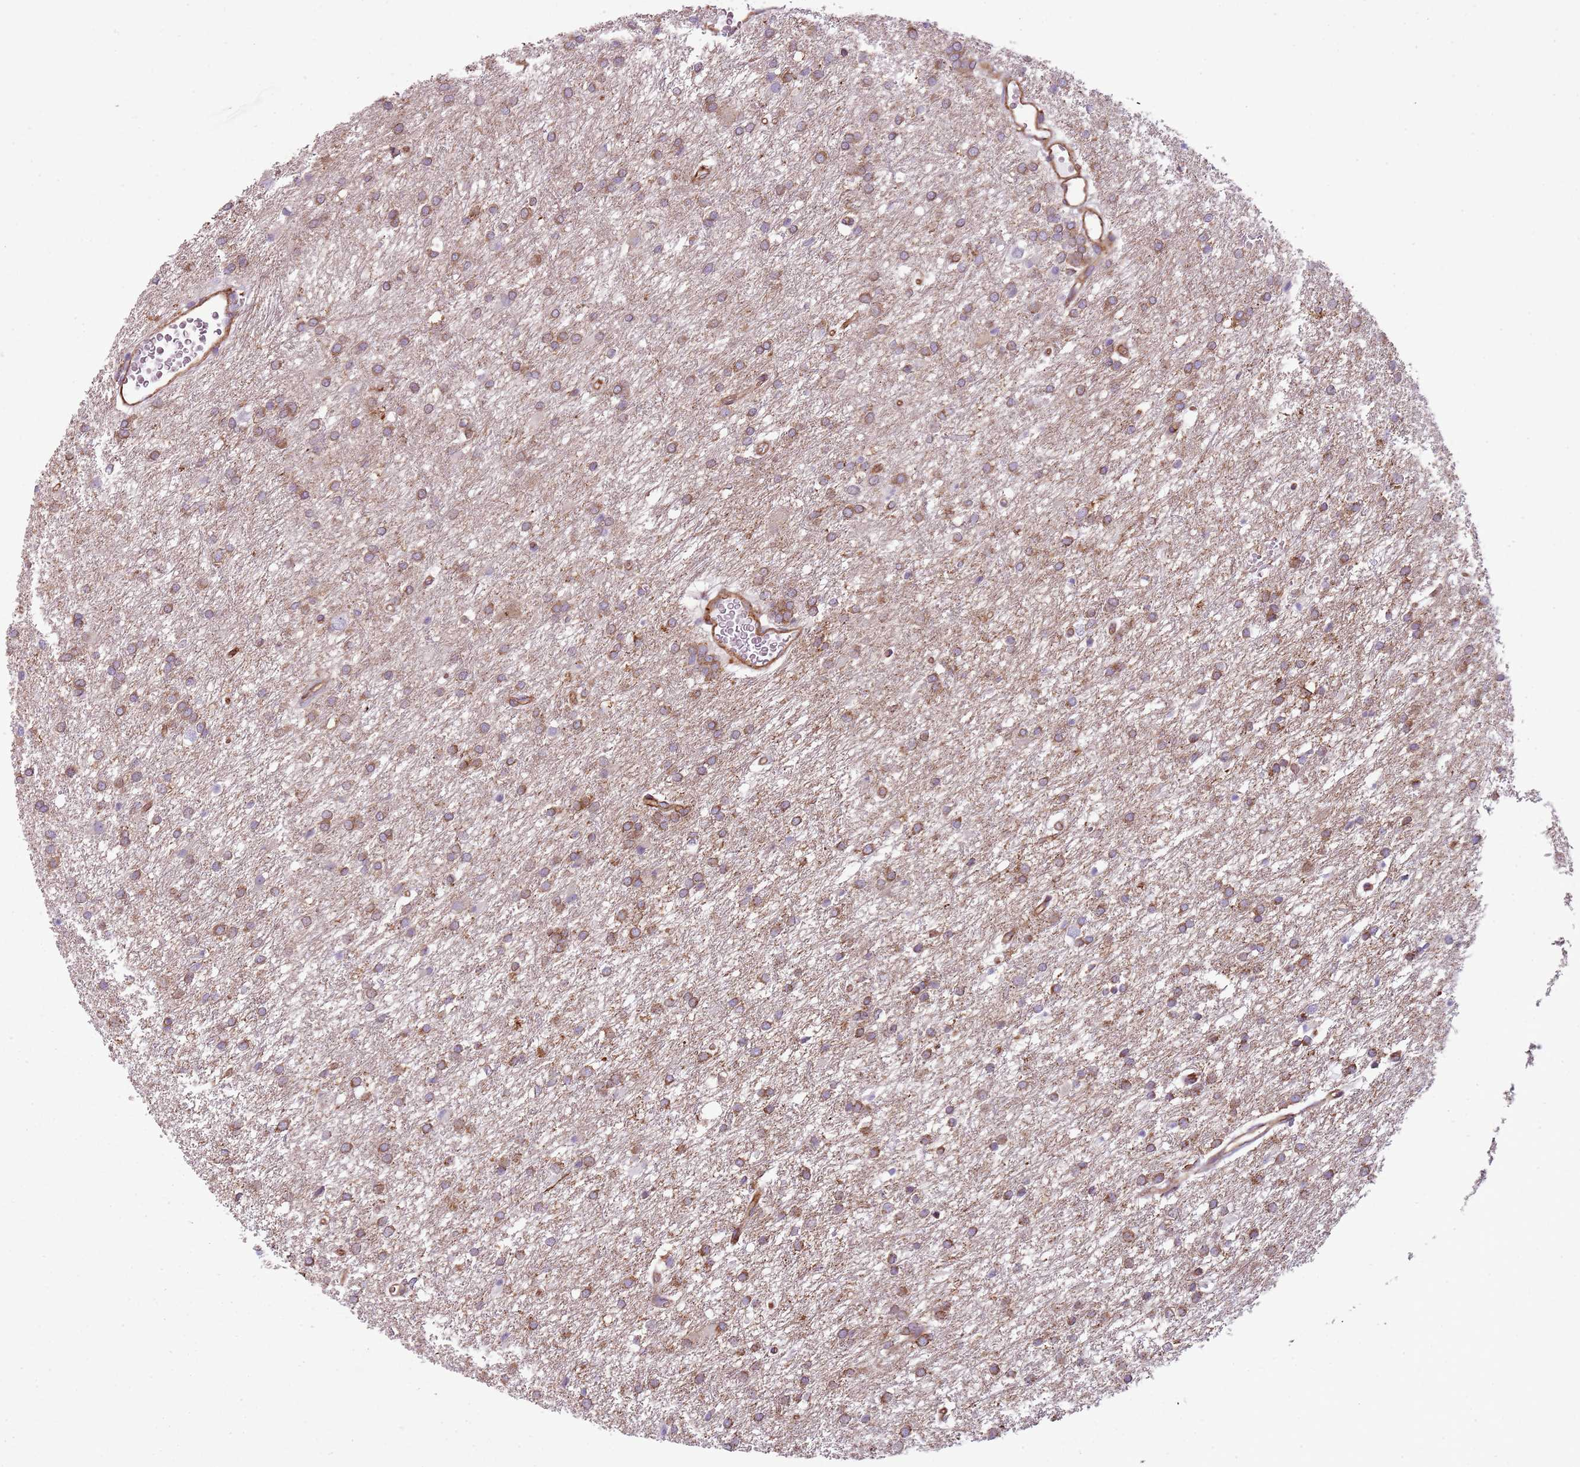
{"staining": {"intensity": "moderate", "quantity": "25%-75%", "location": "cytoplasmic/membranous"}, "tissue": "glioma", "cell_type": "Tumor cells", "image_type": "cancer", "snomed": [{"axis": "morphology", "description": "Glioma, malignant, High grade"}, {"axis": "topography", "description": "Brain"}], "caption": "Glioma was stained to show a protein in brown. There is medium levels of moderate cytoplasmic/membranous positivity in approximately 25%-75% of tumor cells.", "gene": "SNX1", "patient": {"sex": "female", "age": 50}}